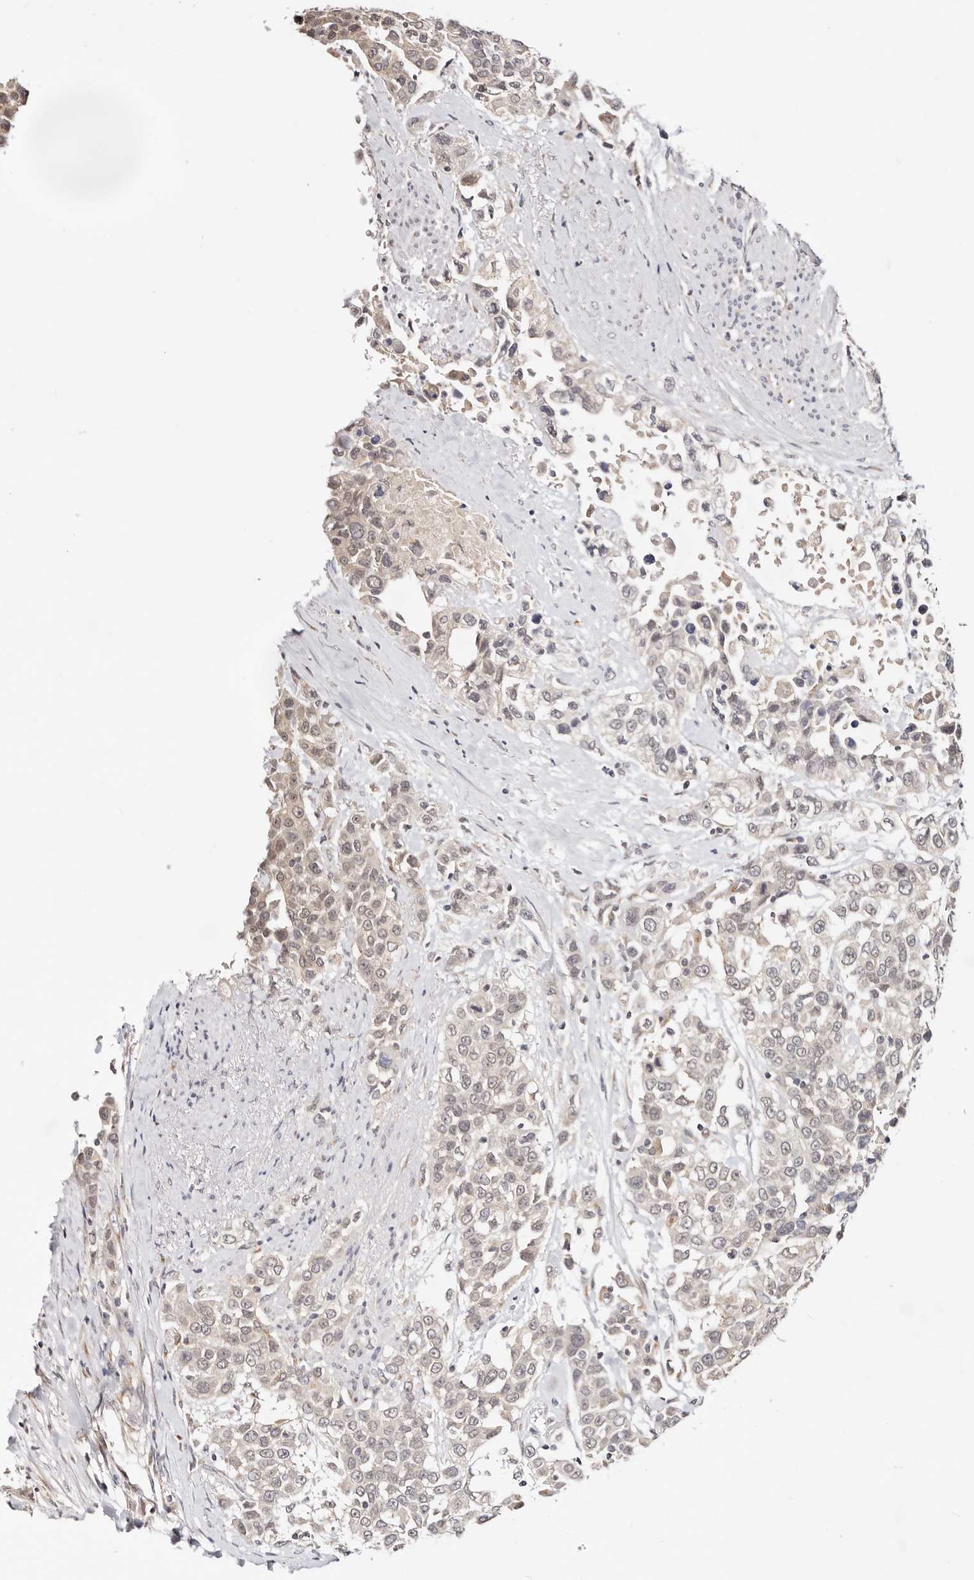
{"staining": {"intensity": "weak", "quantity": "25%-75%", "location": "nuclear"}, "tissue": "urothelial cancer", "cell_type": "Tumor cells", "image_type": "cancer", "snomed": [{"axis": "morphology", "description": "Urothelial carcinoma, High grade"}, {"axis": "topography", "description": "Urinary bladder"}], "caption": "Urothelial carcinoma (high-grade) stained for a protein (brown) reveals weak nuclear positive expression in about 25%-75% of tumor cells.", "gene": "VIPAS39", "patient": {"sex": "female", "age": 80}}